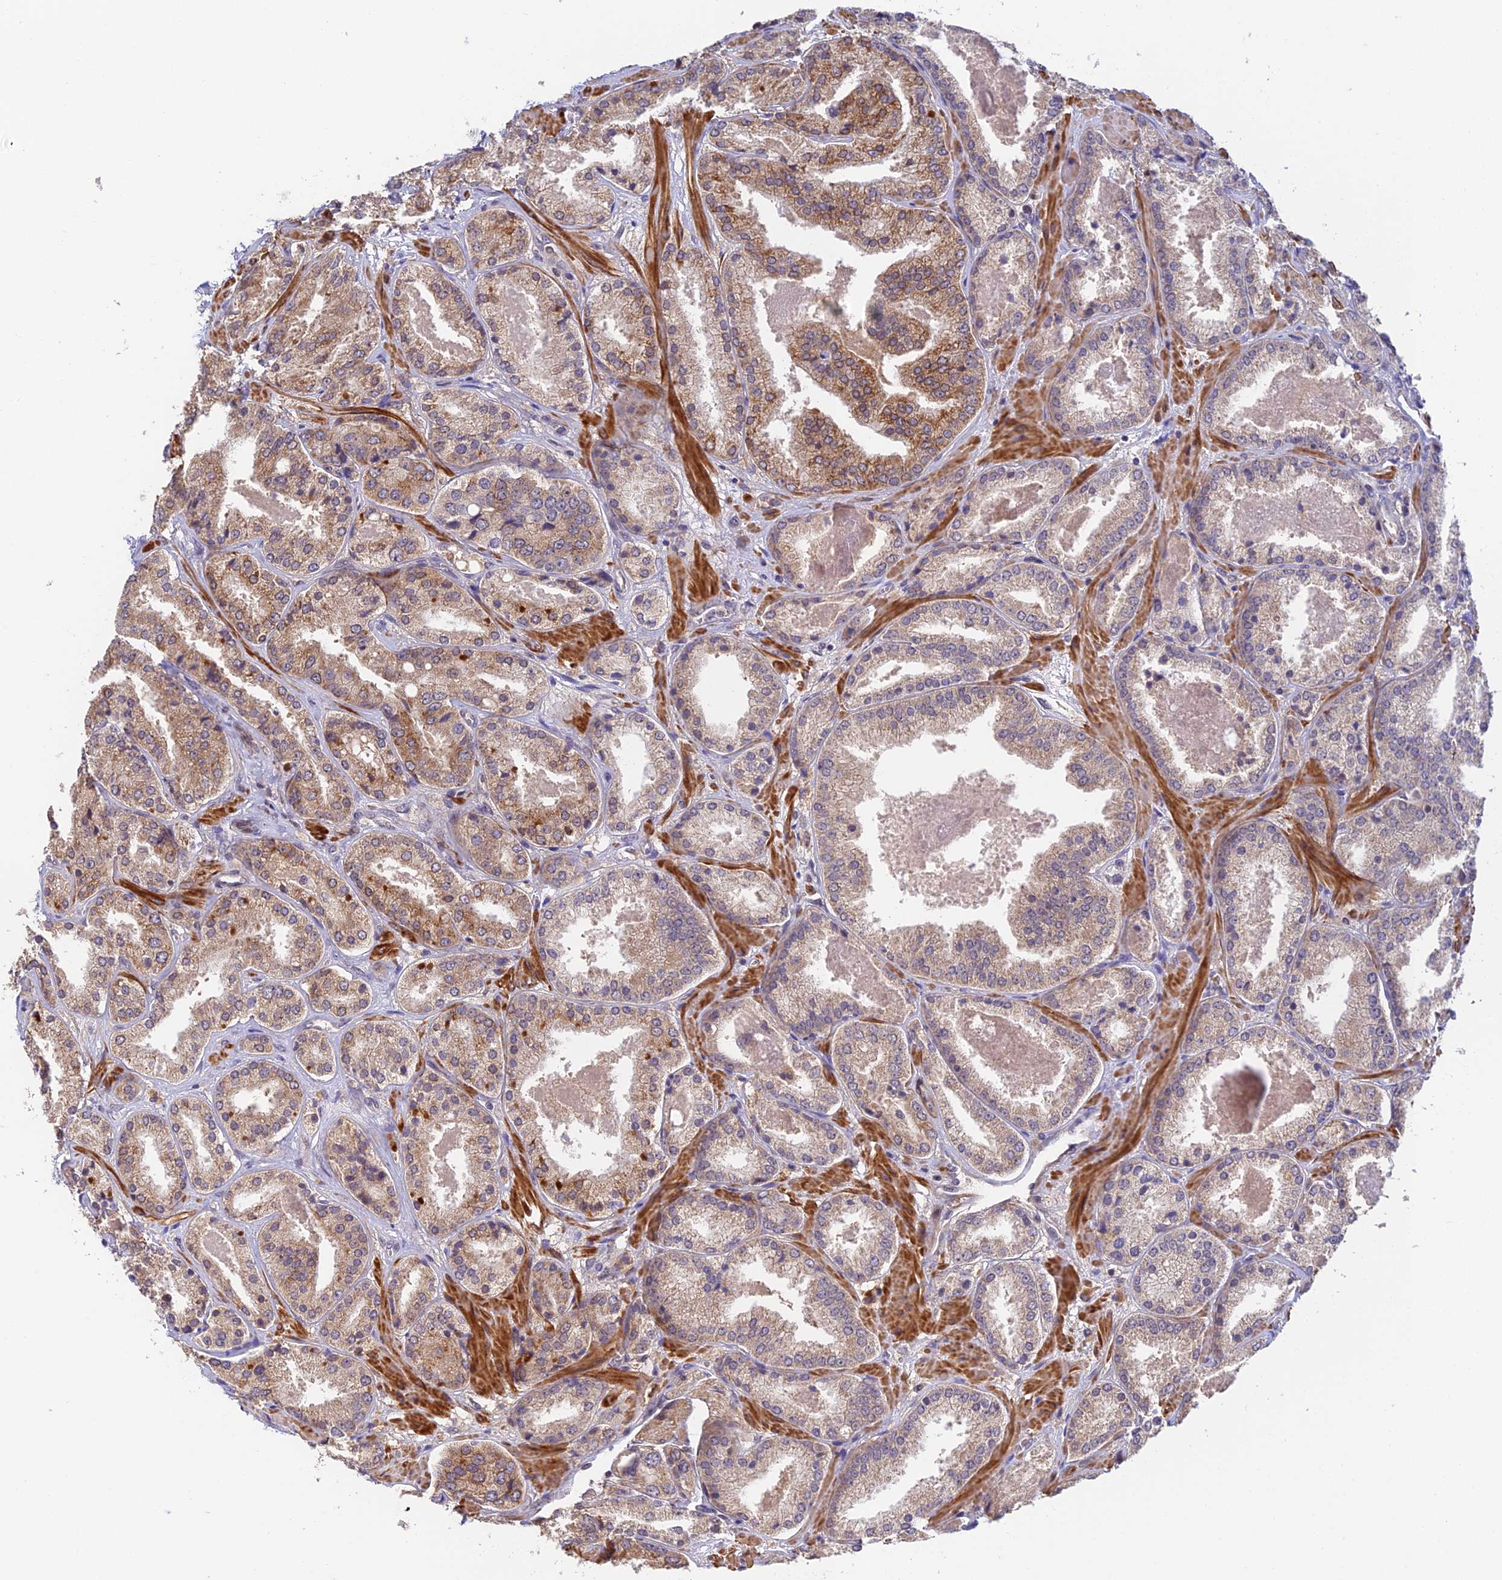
{"staining": {"intensity": "moderate", "quantity": "<25%", "location": "cytoplasmic/membranous"}, "tissue": "prostate cancer", "cell_type": "Tumor cells", "image_type": "cancer", "snomed": [{"axis": "morphology", "description": "Adenocarcinoma, High grade"}, {"axis": "topography", "description": "Prostate"}], "caption": "Immunohistochemistry micrograph of neoplastic tissue: prostate cancer stained using immunohistochemistry (IHC) demonstrates low levels of moderate protein expression localized specifically in the cytoplasmic/membranous of tumor cells, appearing as a cytoplasmic/membranous brown color.", "gene": "CWH43", "patient": {"sex": "male", "age": 63}}